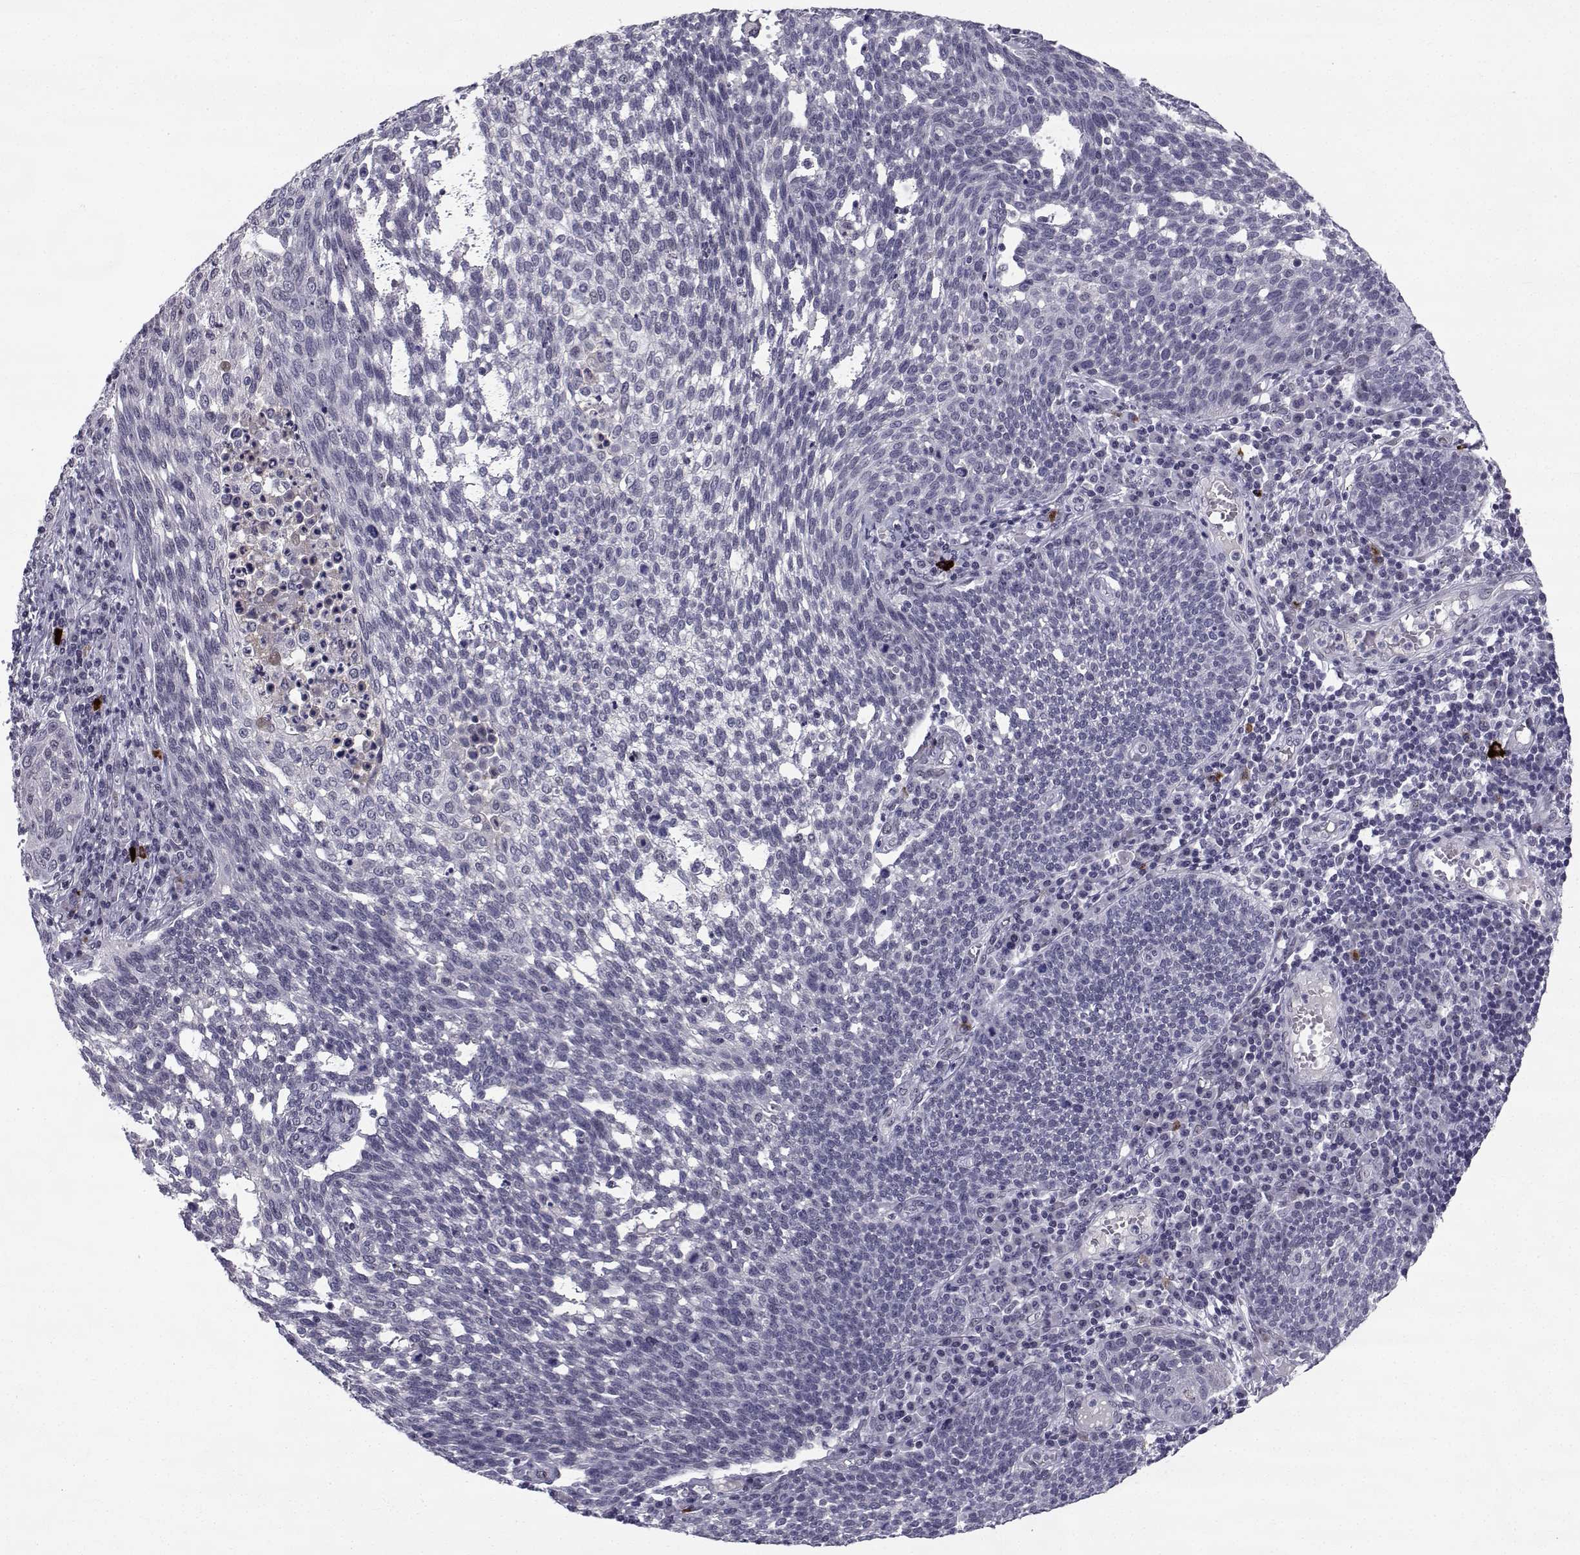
{"staining": {"intensity": "negative", "quantity": "none", "location": "none"}, "tissue": "cervical cancer", "cell_type": "Tumor cells", "image_type": "cancer", "snomed": [{"axis": "morphology", "description": "Squamous cell carcinoma, NOS"}, {"axis": "topography", "description": "Cervix"}], "caption": "The immunohistochemistry micrograph has no significant positivity in tumor cells of squamous cell carcinoma (cervical) tissue.", "gene": "RBM24", "patient": {"sex": "female", "age": 34}}